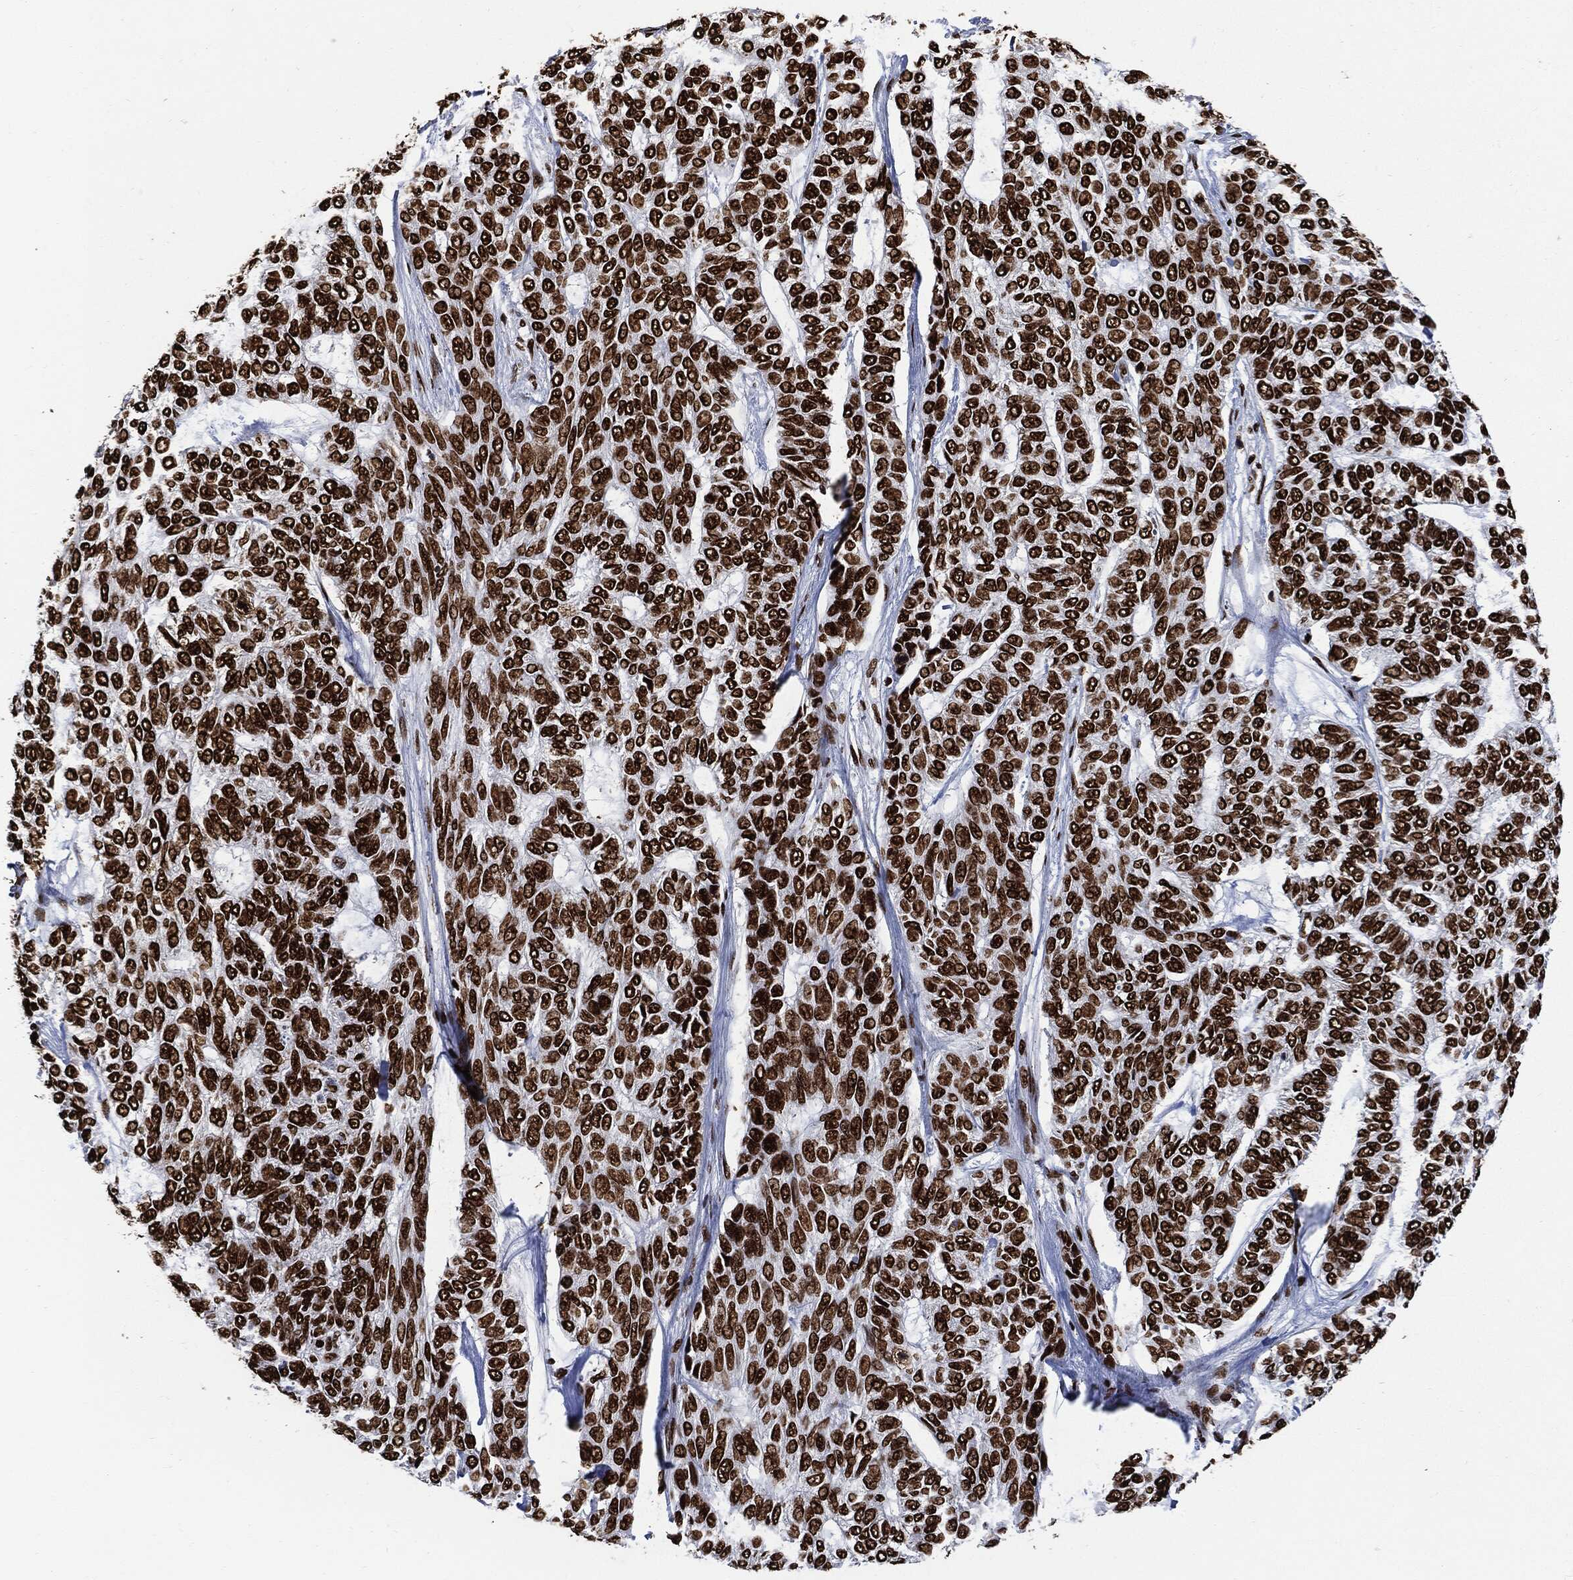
{"staining": {"intensity": "strong", "quantity": ">75%", "location": "nuclear"}, "tissue": "skin cancer", "cell_type": "Tumor cells", "image_type": "cancer", "snomed": [{"axis": "morphology", "description": "Basal cell carcinoma"}, {"axis": "topography", "description": "Skin"}], "caption": "Tumor cells display high levels of strong nuclear staining in about >75% of cells in human skin basal cell carcinoma.", "gene": "RECQL", "patient": {"sex": "female", "age": 65}}